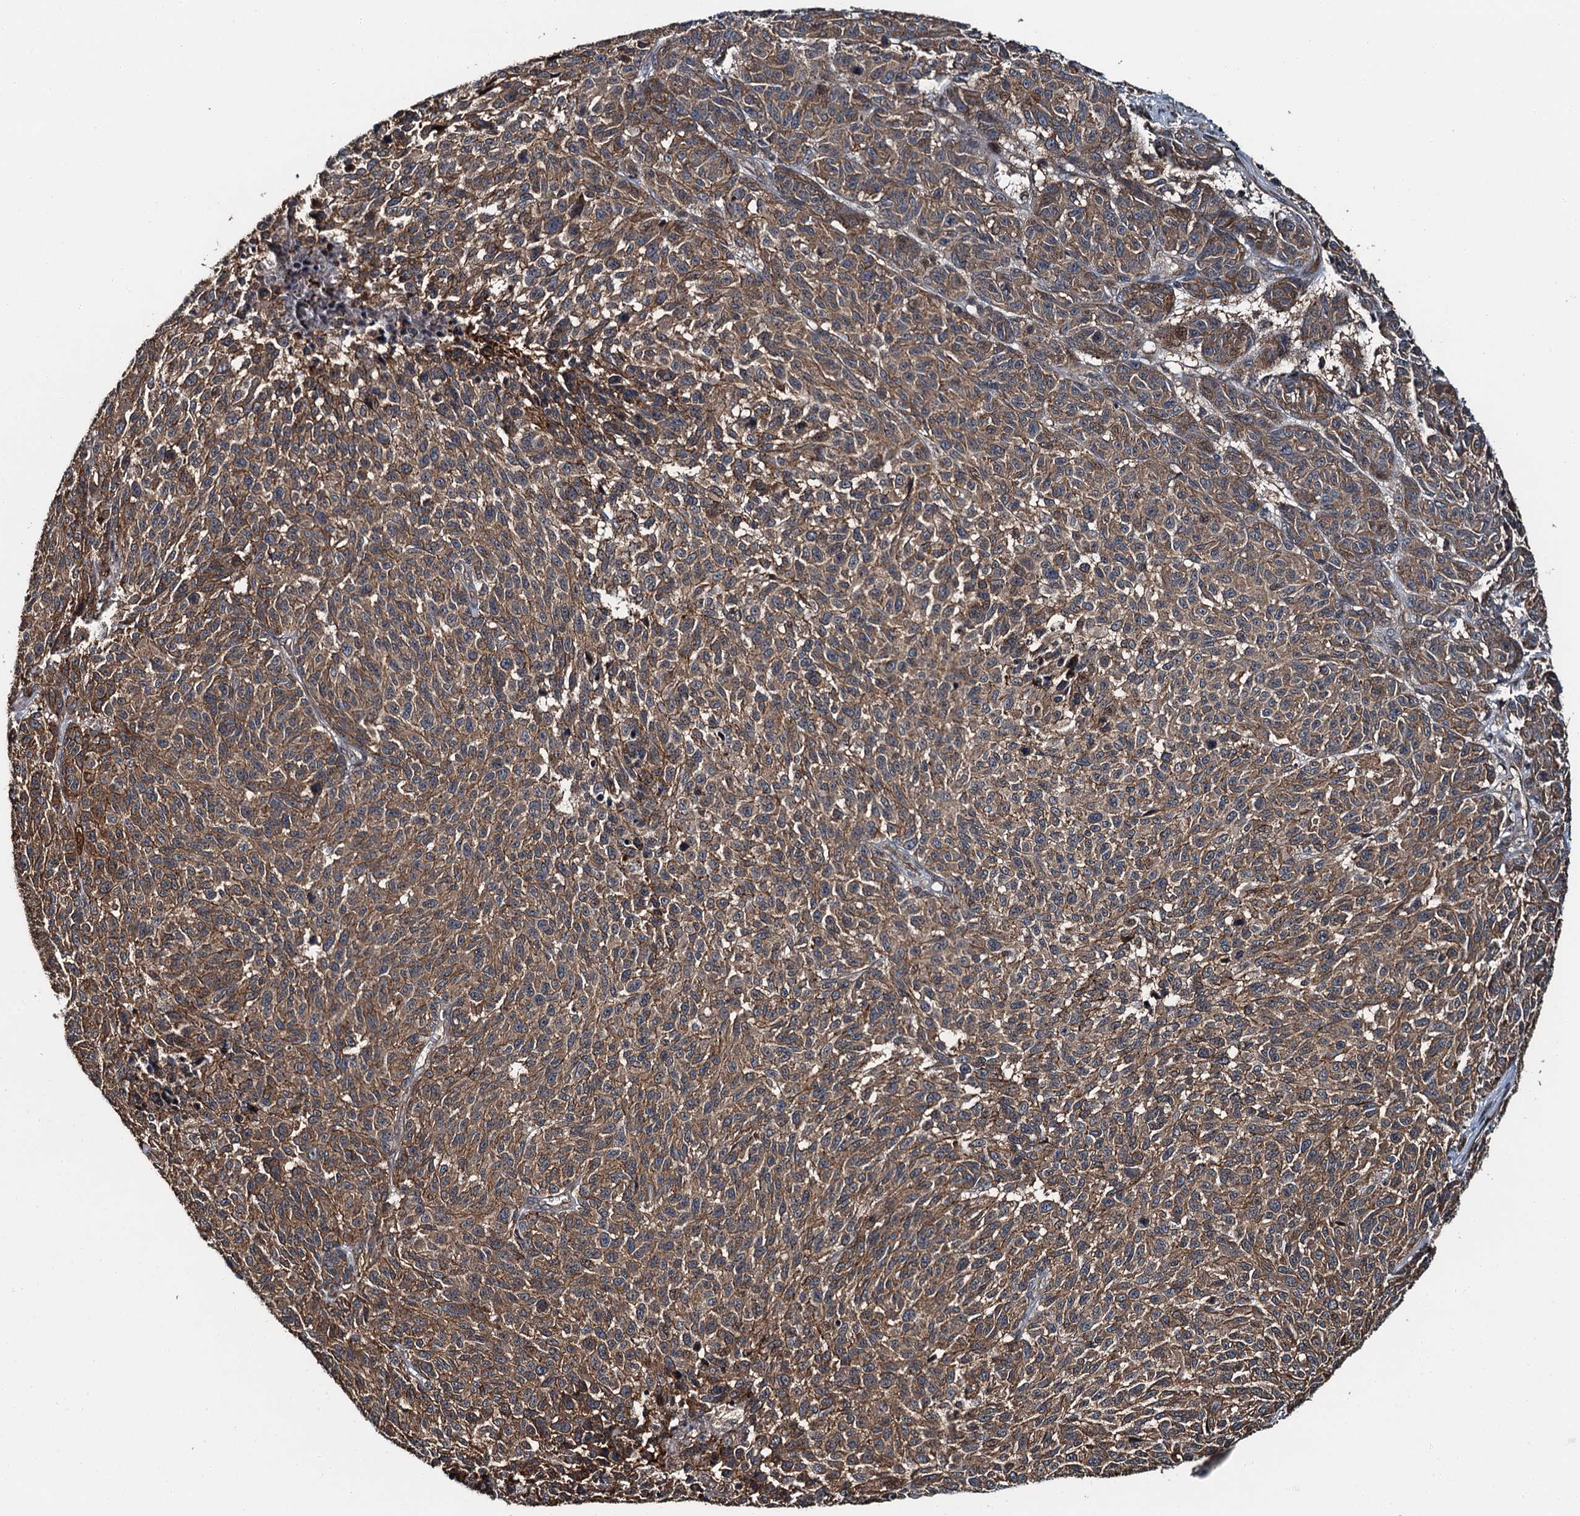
{"staining": {"intensity": "moderate", "quantity": ">75%", "location": "cytoplasmic/membranous"}, "tissue": "melanoma", "cell_type": "Tumor cells", "image_type": "cancer", "snomed": [{"axis": "morphology", "description": "Malignant melanoma, NOS"}, {"axis": "topography", "description": "Skin"}], "caption": "Immunohistochemical staining of human melanoma demonstrates medium levels of moderate cytoplasmic/membranous protein positivity in about >75% of tumor cells. The staining was performed using DAB to visualize the protein expression in brown, while the nuclei were stained in blue with hematoxylin (Magnification: 20x).", "gene": "SNX32", "patient": {"sex": "male", "age": 49}}